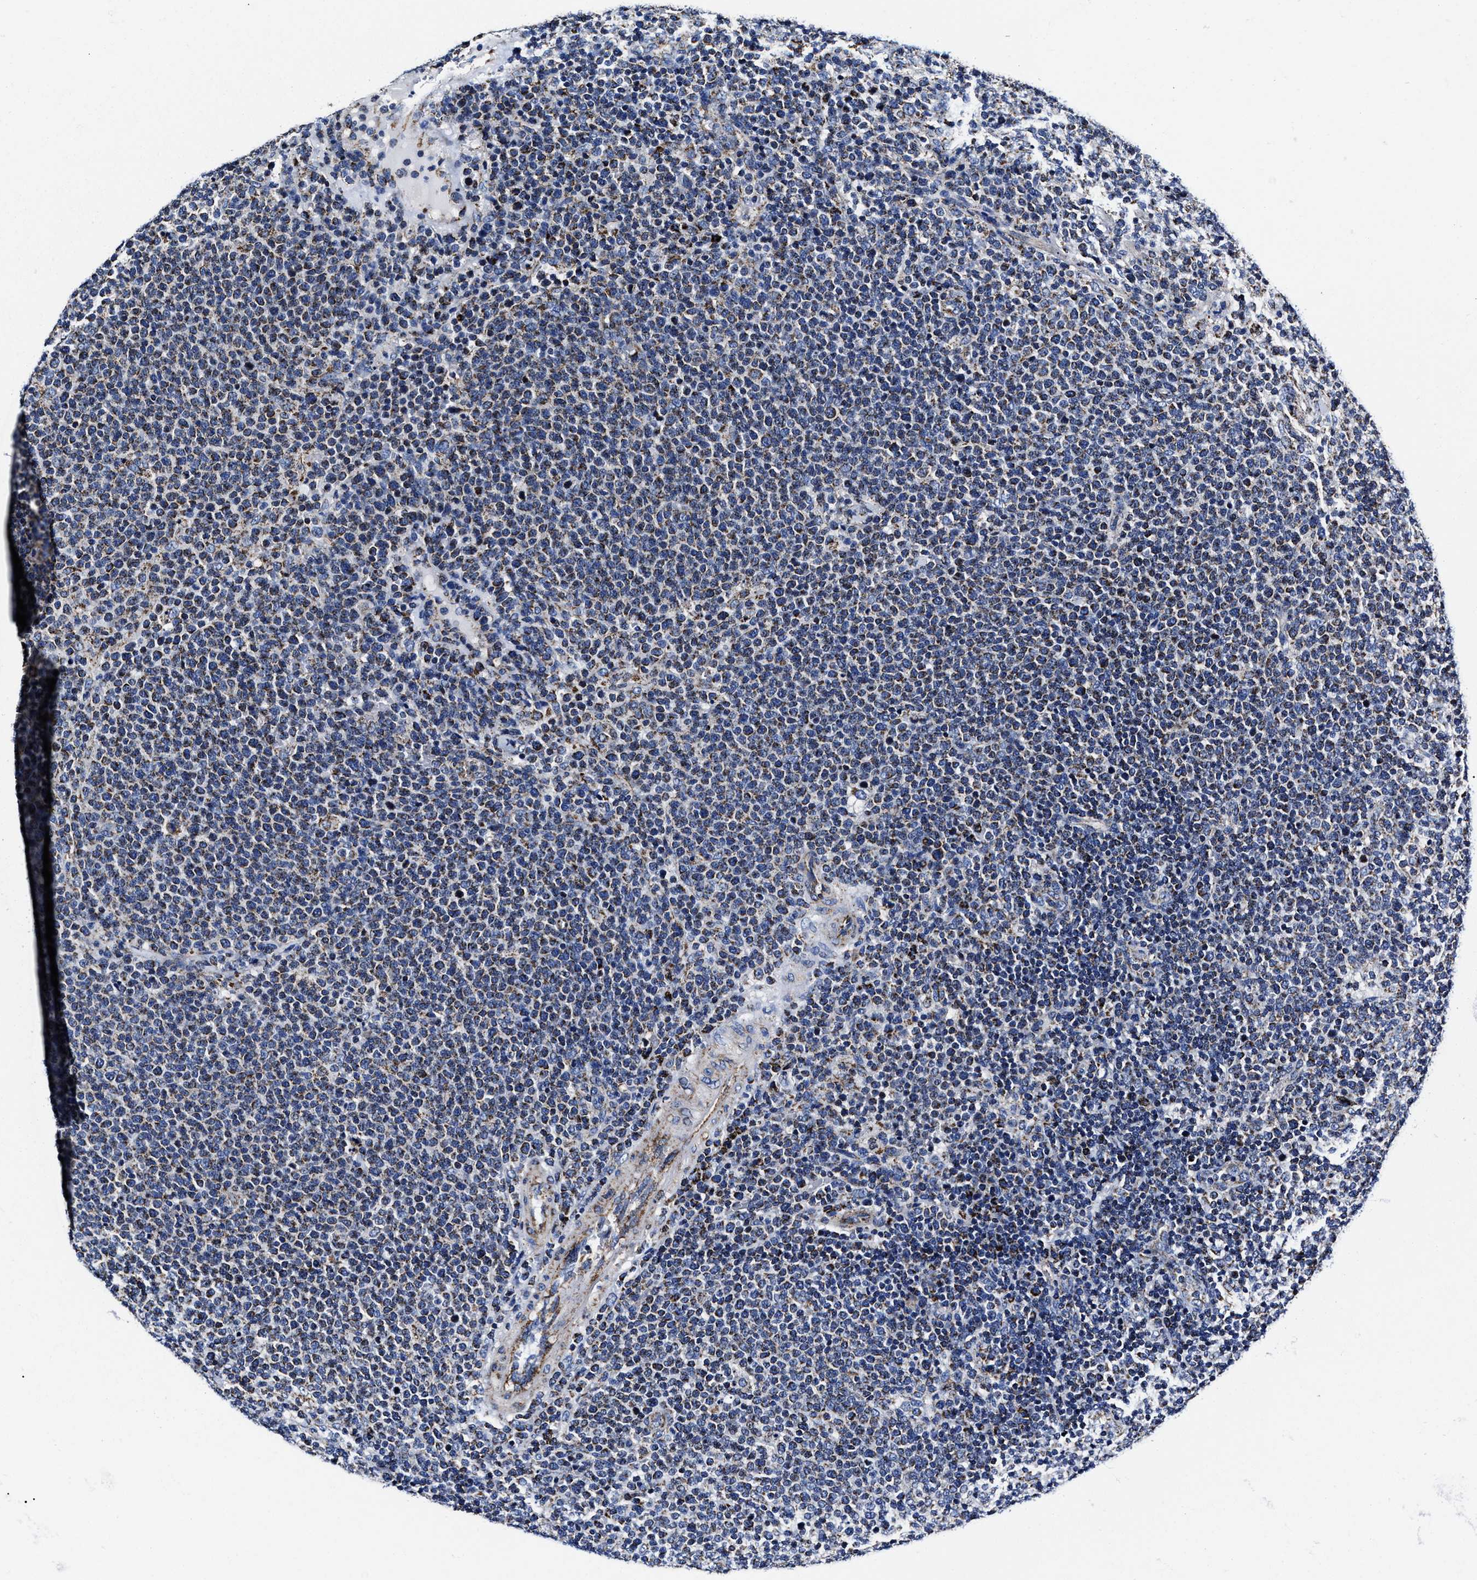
{"staining": {"intensity": "moderate", "quantity": ">75%", "location": "cytoplasmic/membranous"}, "tissue": "lymphoma", "cell_type": "Tumor cells", "image_type": "cancer", "snomed": [{"axis": "morphology", "description": "Malignant lymphoma, non-Hodgkin's type, High grade"}, {"axis": "topography", "description": "Lymph node"}], "caption": "This image demonstrates IHC staining of human high-grade malignant lymphoma, non-Hodgkin's type, with medium moderate cytoplasmic/membranous positivity in about >75% of tumor cells.", "gene": "HINT2", "patient": {"sex": "male", "age": 61}}